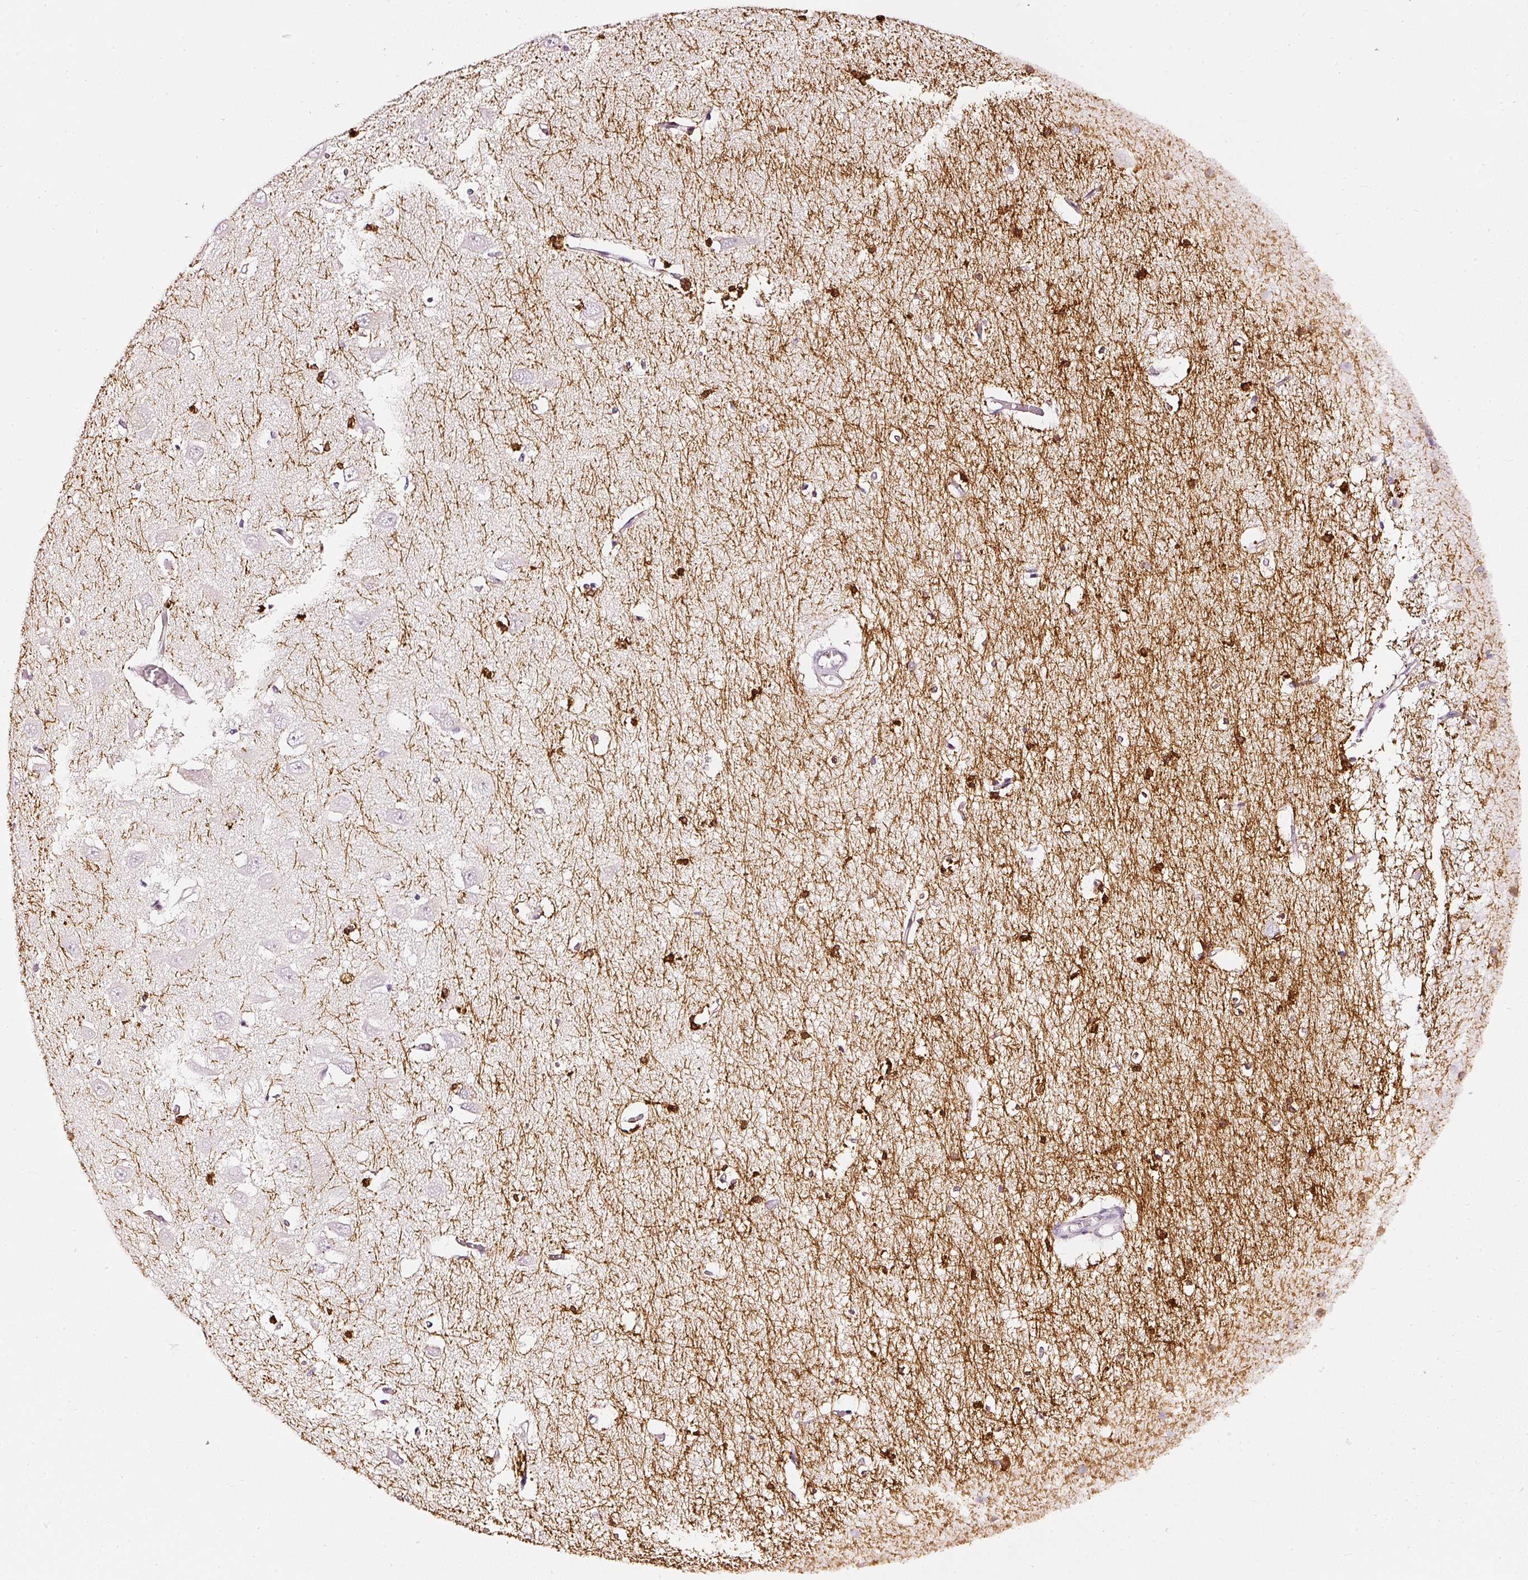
{"staining": {"intensity": "strong", "quantity": "25%-75%", "location": "cytoplasmic/membranous"}, "tissue": "hippocampus", "cell_type": "Glial cells", "image_type": "normal", "snomed": [{"axis": "morphology", "description": "Normal tissue, NOS"}, {"axis": "topography", "description": "Hippocampus"}], "caption": "Immunohistochemistry (IHC) photomicrograph of normal hippocampus: hippocampus stained using immunohistochemistry shows high levels of strong protein expression localized specifically in the cytoplasmic/membranous of glial cells, appearing as a cytoplasmic/membranous brown color.", "gene": "CNP", "patient": {"sex": "male", "age": 70}}